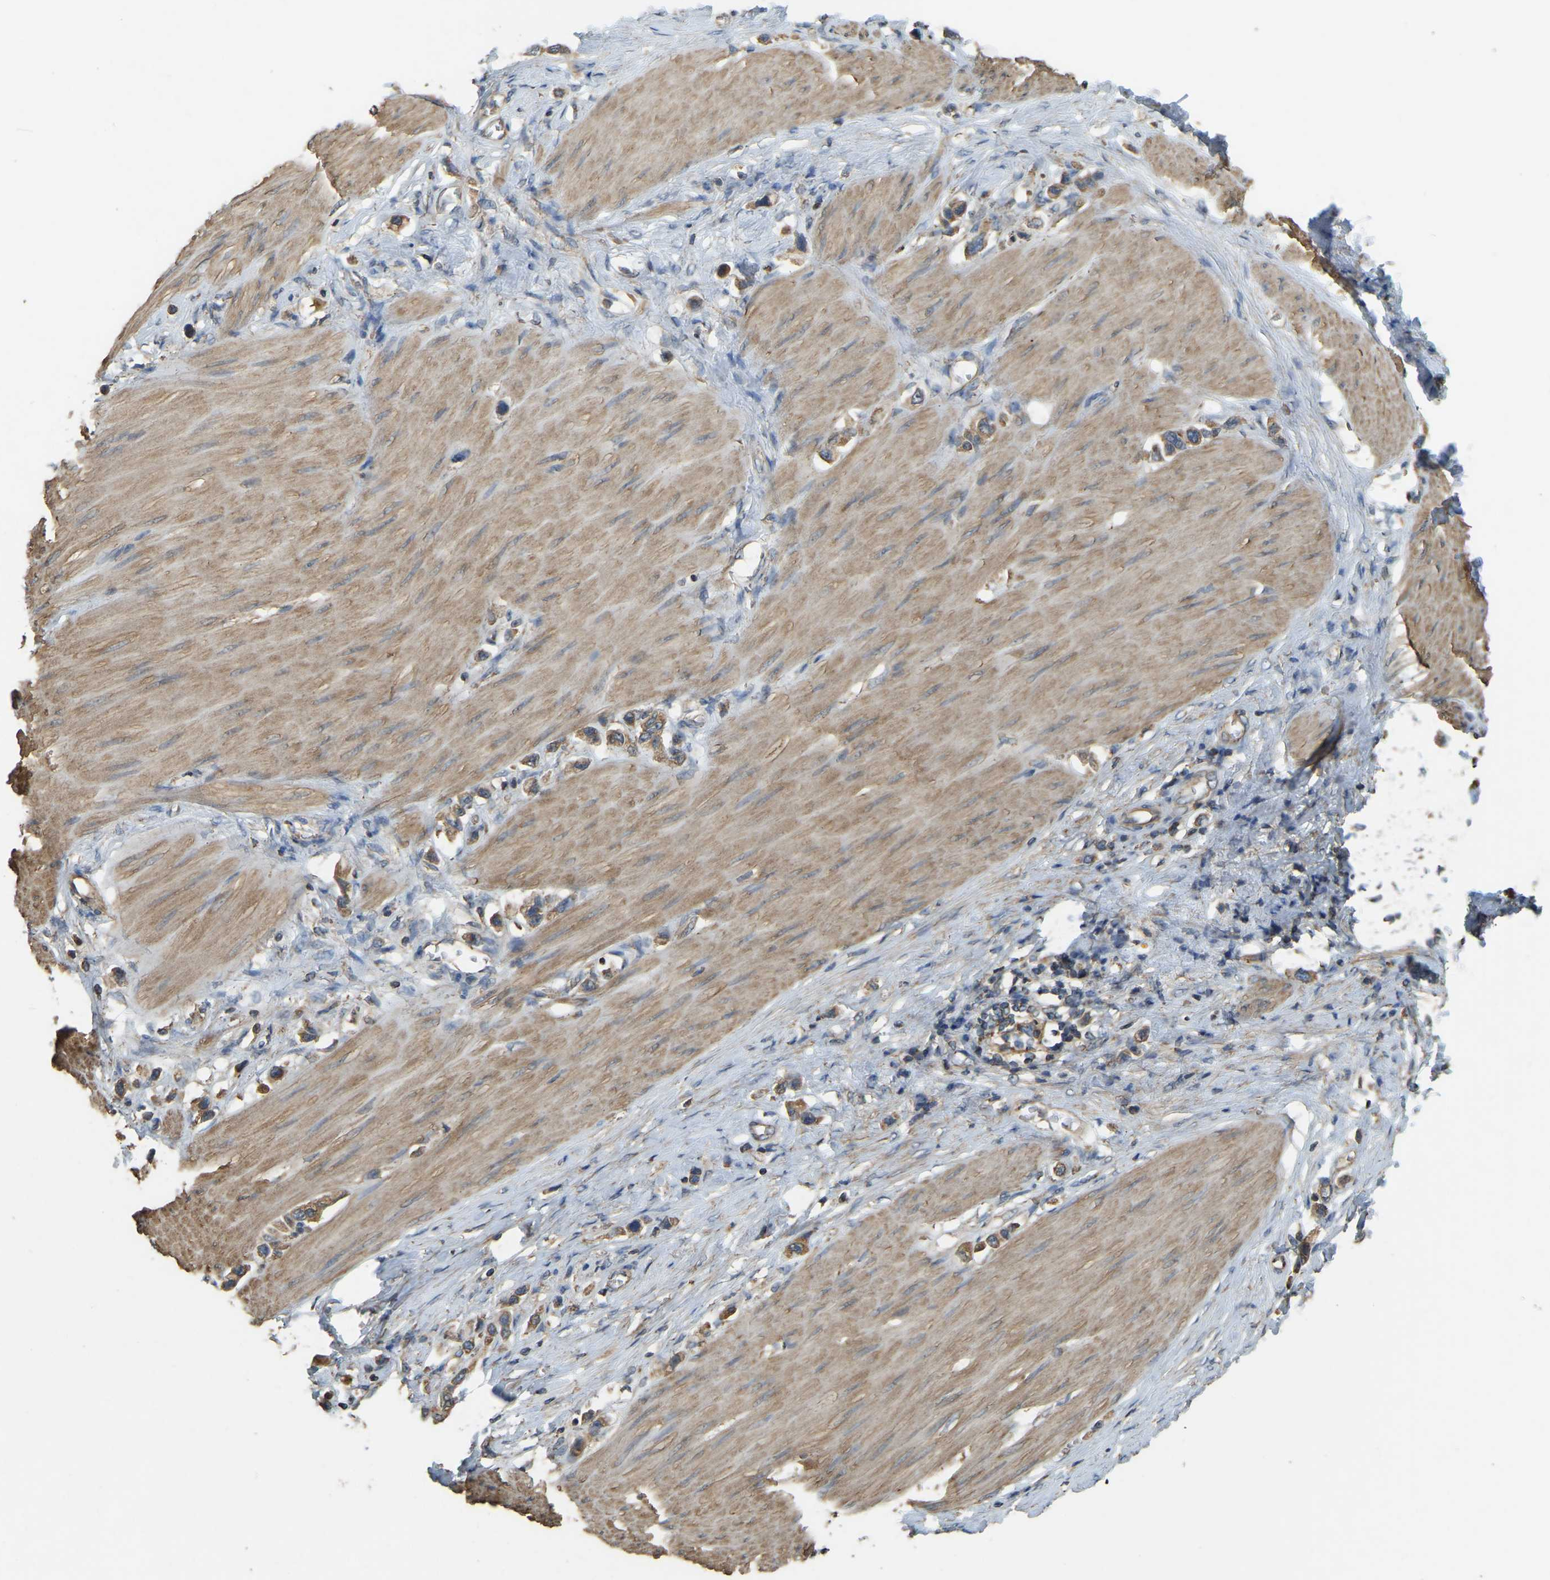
{"staining": {"intensity": "moderate", "quantity": ">75%", "location": "cytoplasmic/membranous"}, "tissue": "stomach cancer", "cell_type": "Tumor cells", "image_type": "cancer", "snomed": [{"axis": "morphology", "description": "Adenocarcinoma, NOS"}, {"axis": "topography", "description": "Stomach"}], "caption": "Stomach cancer tissue displays moderate cytoplasmic/membranous staining in approximately >75% of tumor cells, visualized by immunohistochemistry.", "gene": "GNG2", "patient": {"sex": "female", "age": 65}}